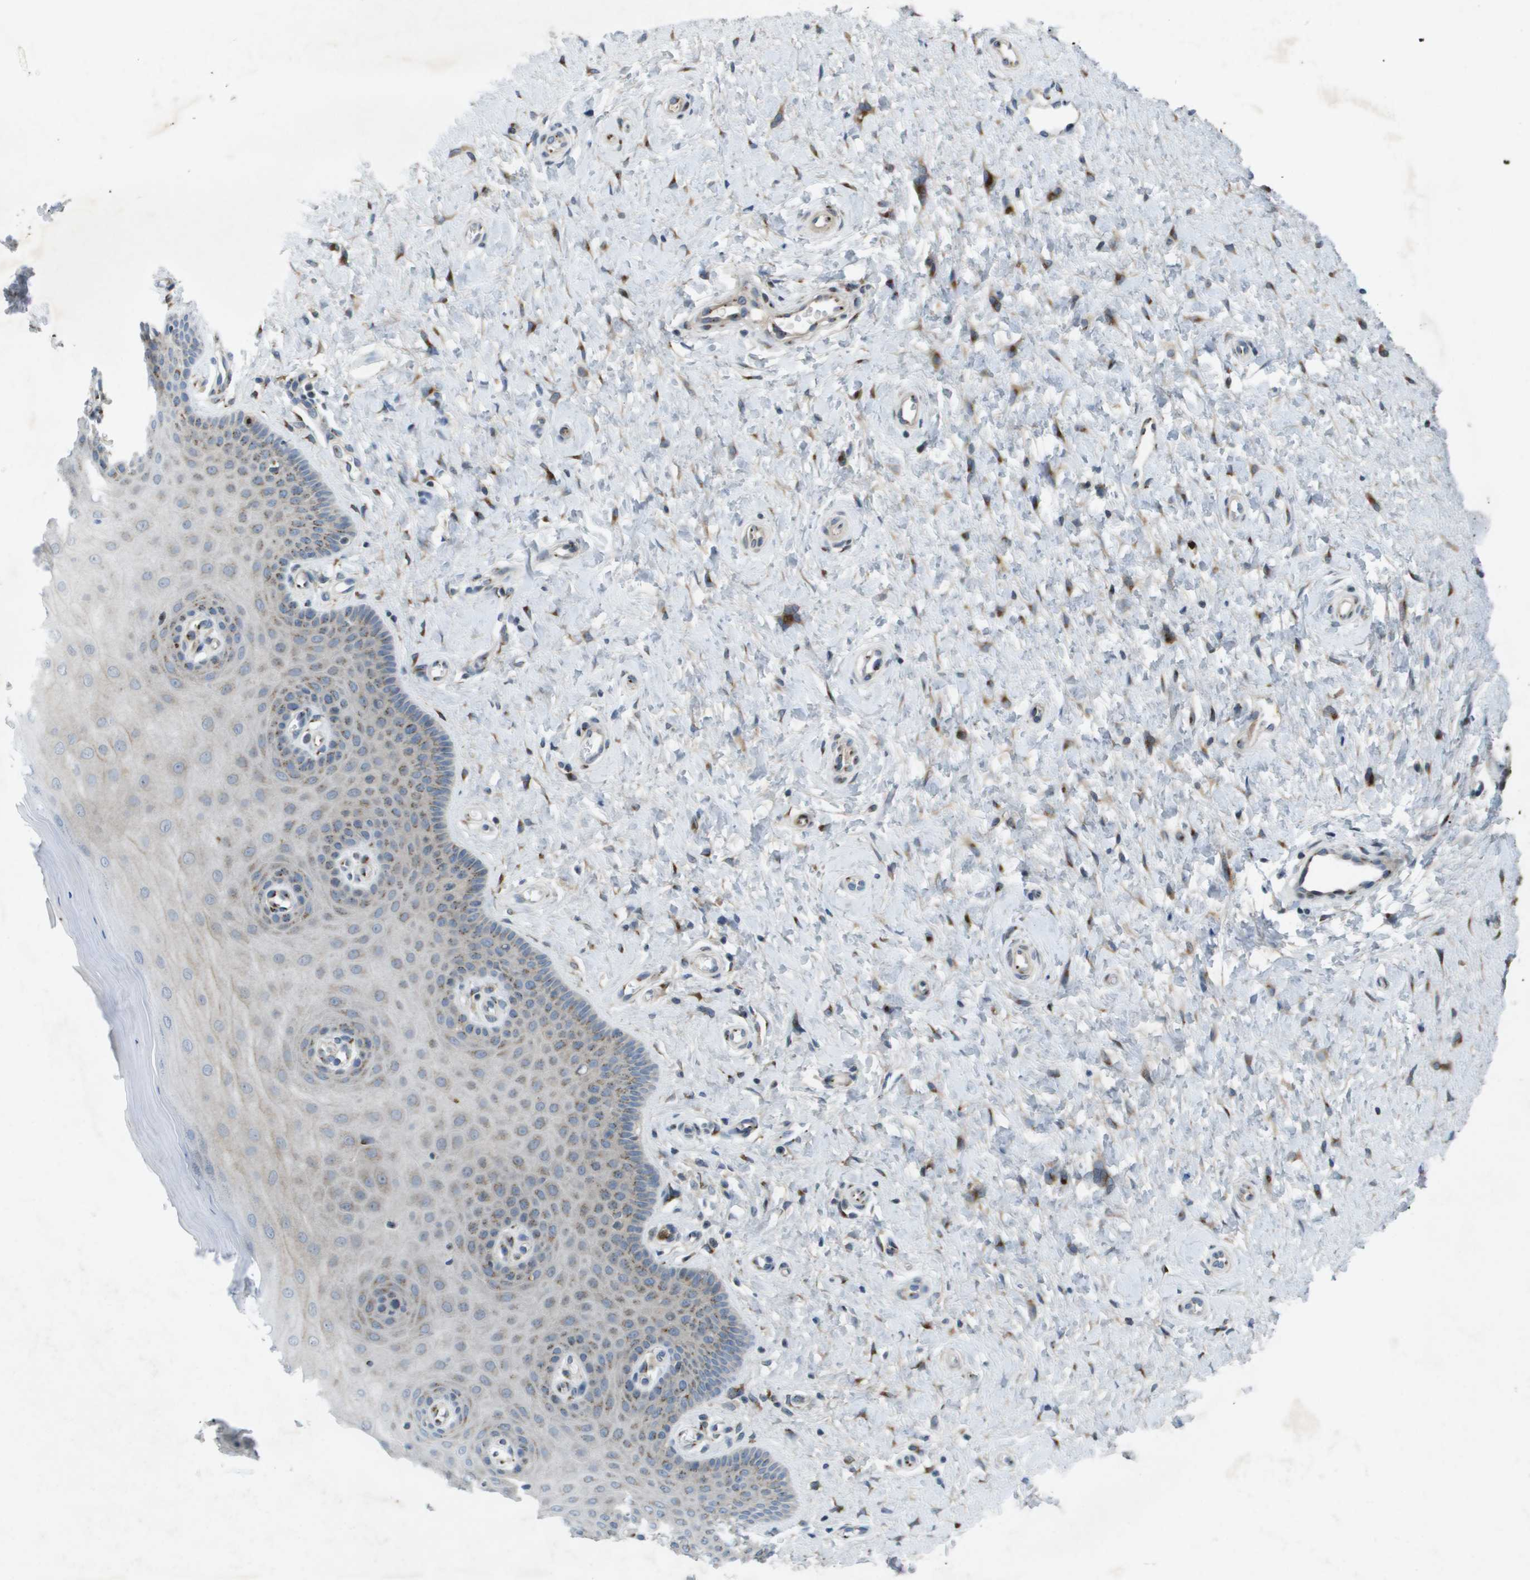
{"staining": {"intensity": "weak", "quantity": ">75%", "location": "cytoplasmic/membranous"}, "tissue": "cervix", "cell_type": "Glandular cells", "image_type": "normal", "snomed": [{"axis": "morphology", "description": "Normal tissue, NOS"}, {"axis": "topography", "description": "Cervix"}], "caption": "Immunohistochemistry staining of normal cervix, which demonstrates low levels of weak cytoplasmic/membranous expression in approximately >75% of glandular cells indicating weak cytoplasmic/membranous protein expression. The staining was performed using DAB (3,3'-diaminobenzidine) (brown) for protein detection and nuclei were counterstained in hematoxylin (blue).", "gene": "QSOX2", "patient": {"sex": "female", "age": 55}}